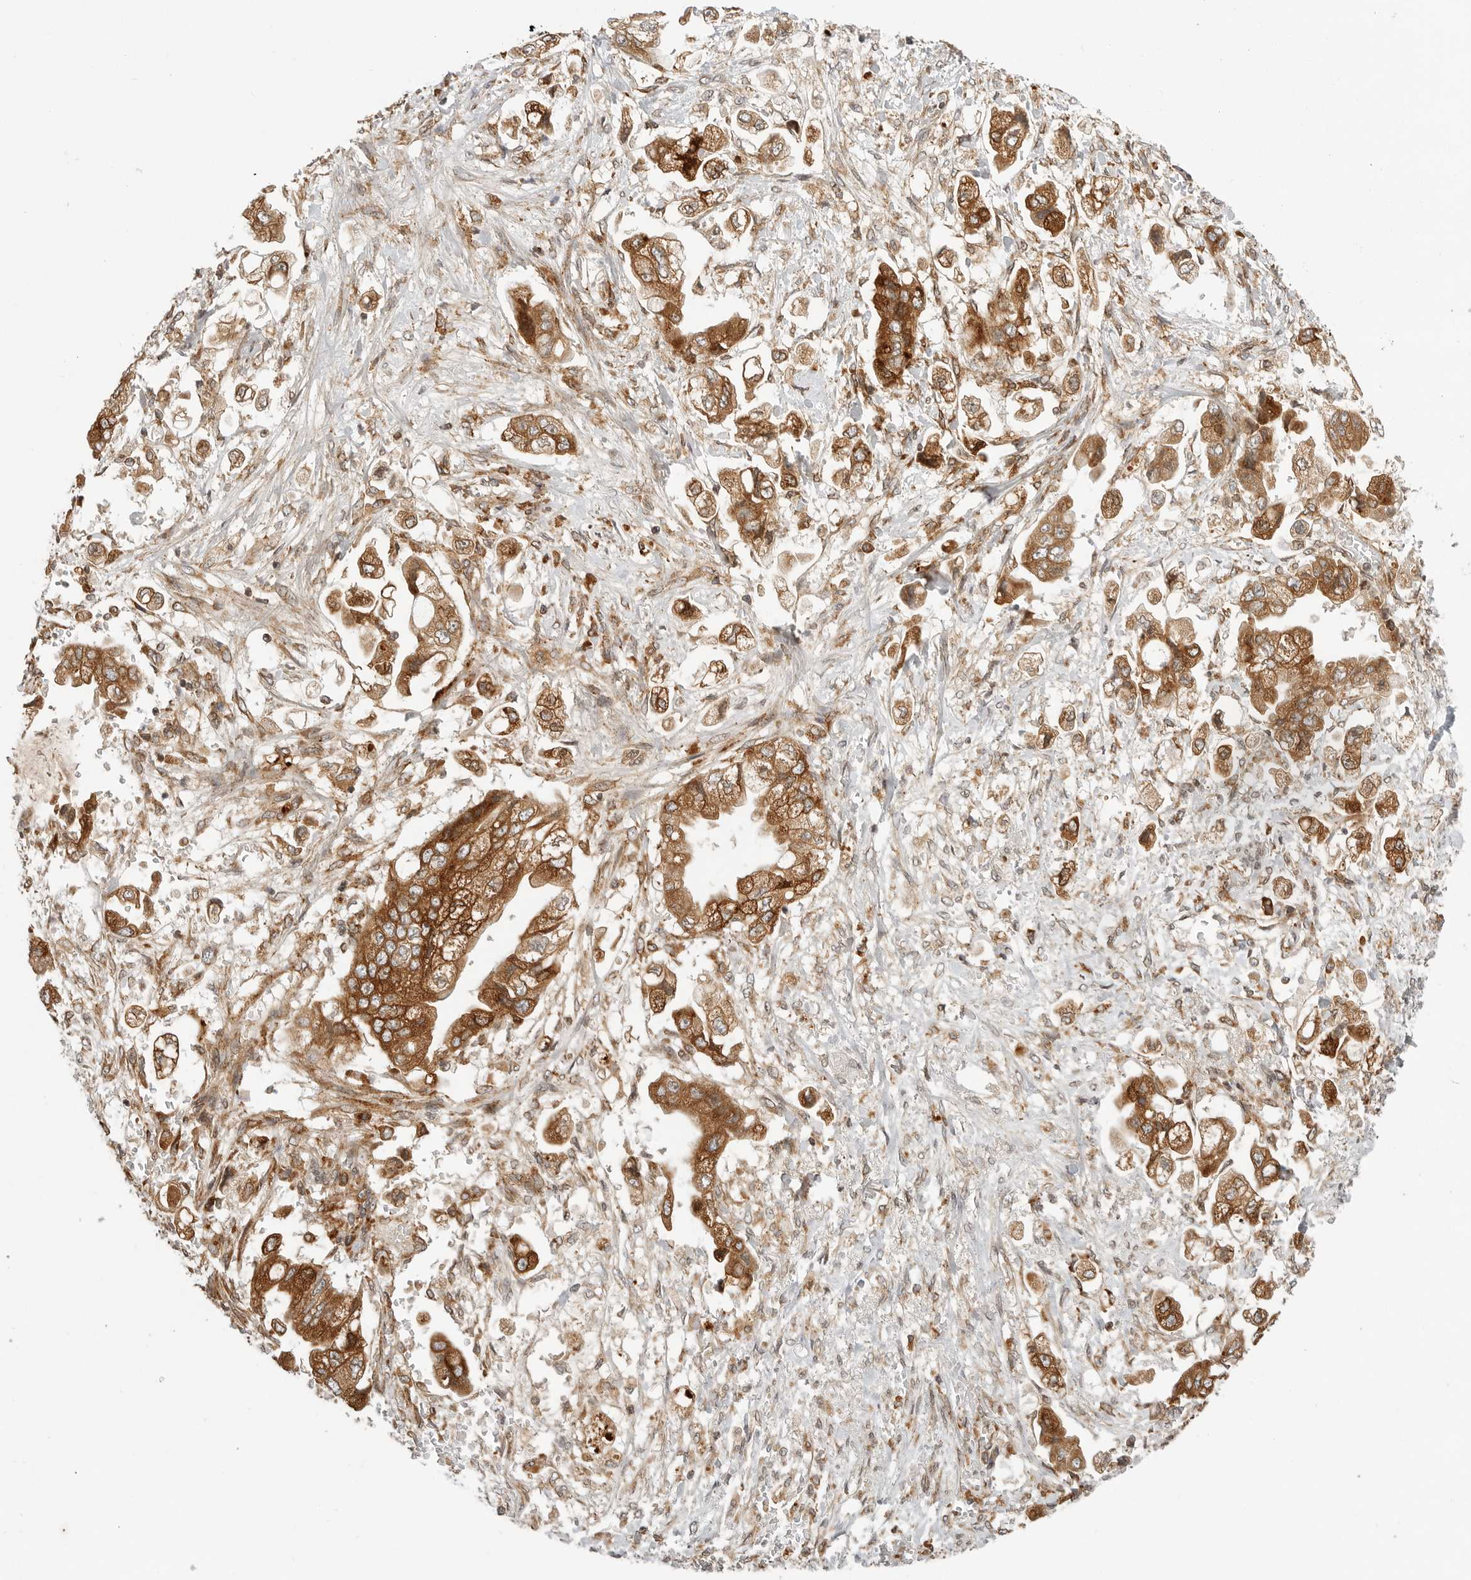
{"staining": {"intensity": "strong", "quantity": ">75%", "location": "cytoplasmic/membranous"}, "tissue": "stomach cancer", "cell_type": "Tumor cells", "image_type": "cancer", "snomed": [{"axis": "morphology", "description": "Adenocarcinoma, NOS"}, {"axis": "topography", "description": "Stomach"}], "caption": "Strong cytoplasmic/membranous staining for a protein is present in about >75% of tumor cells of stomach adenocarcinoma using immunohistochemistry.", "gene": "IDUA", "patient": {"sex": "male", "age": 62}}